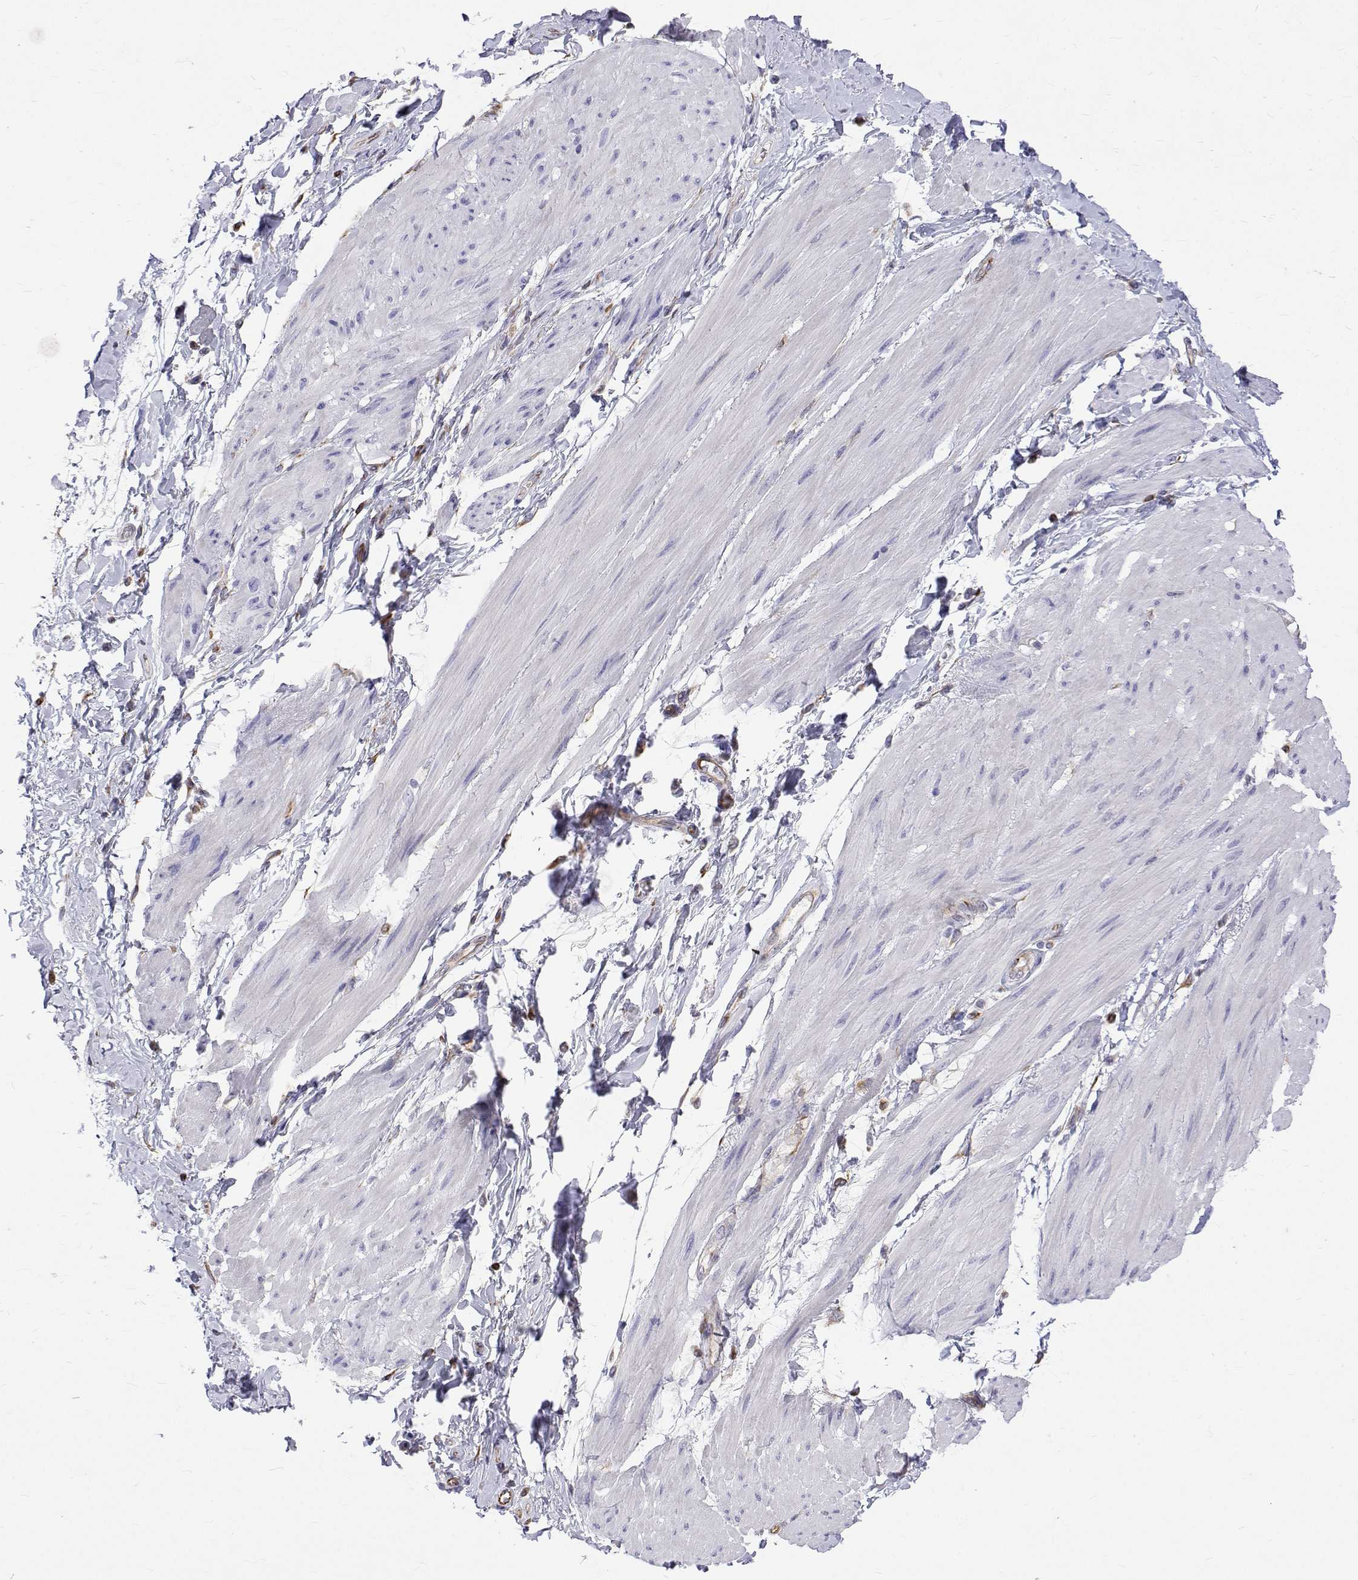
{"staining": {"intensity": "negative", "quantity": "none", "location": "none"}, "tissue": "adipose tissue", "cell_type": "Adipocytes", "image_type": "normal", "snomed": [{"axis": "morphology", "description": "Normal tissue, NOS"}, {"axis": "topography", "description": "Urinary bladder"}, {"axis": "topography", "description": "Peripheral nerve tissue"}], "caption": "Adipocytes are negative for protein expression in benign human adipose tissue. (Immunohistochemistry, brightfield microscopy, high magnification).", "gene": "OPRPN", "patient": {"sex": "female", "age": 60}}